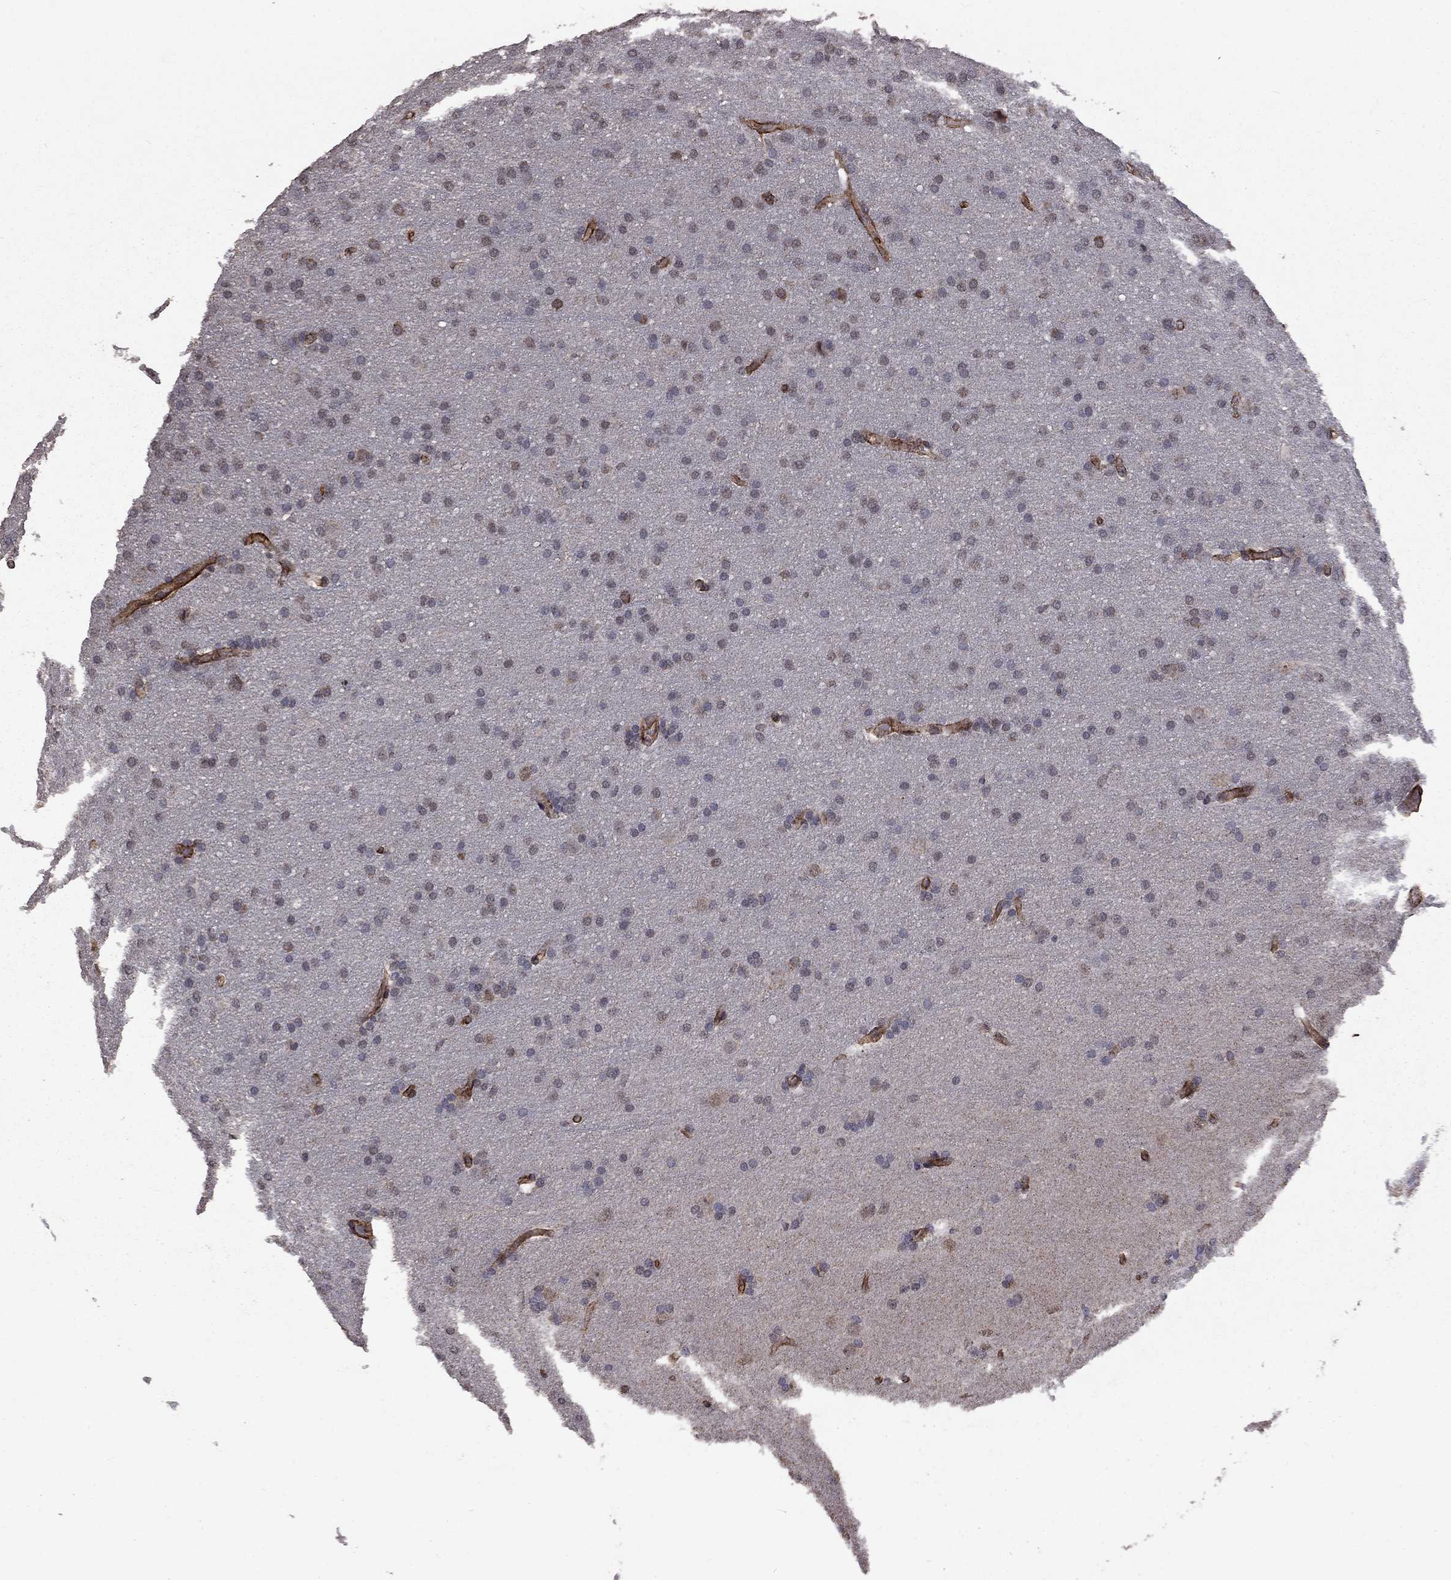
{"staining": {"intensity": "negative", "quantity": "none", "location": "none"}, "tissue": "glioma", "cell_type": "Tumor cells", "image_type": "cancer", "snomed": [{"axis": "morphology", "description": "Glioma, malignant, Low grade"}, {"axis": "topography", "description": "Brain"}], "caption": "The immunohistochemistry photomicrograph has no significant staining in tumor cells of malignant low-grade glioma tissue.", "gene": "COL18A1", "patient": {"sex": "female", "age": 32}}